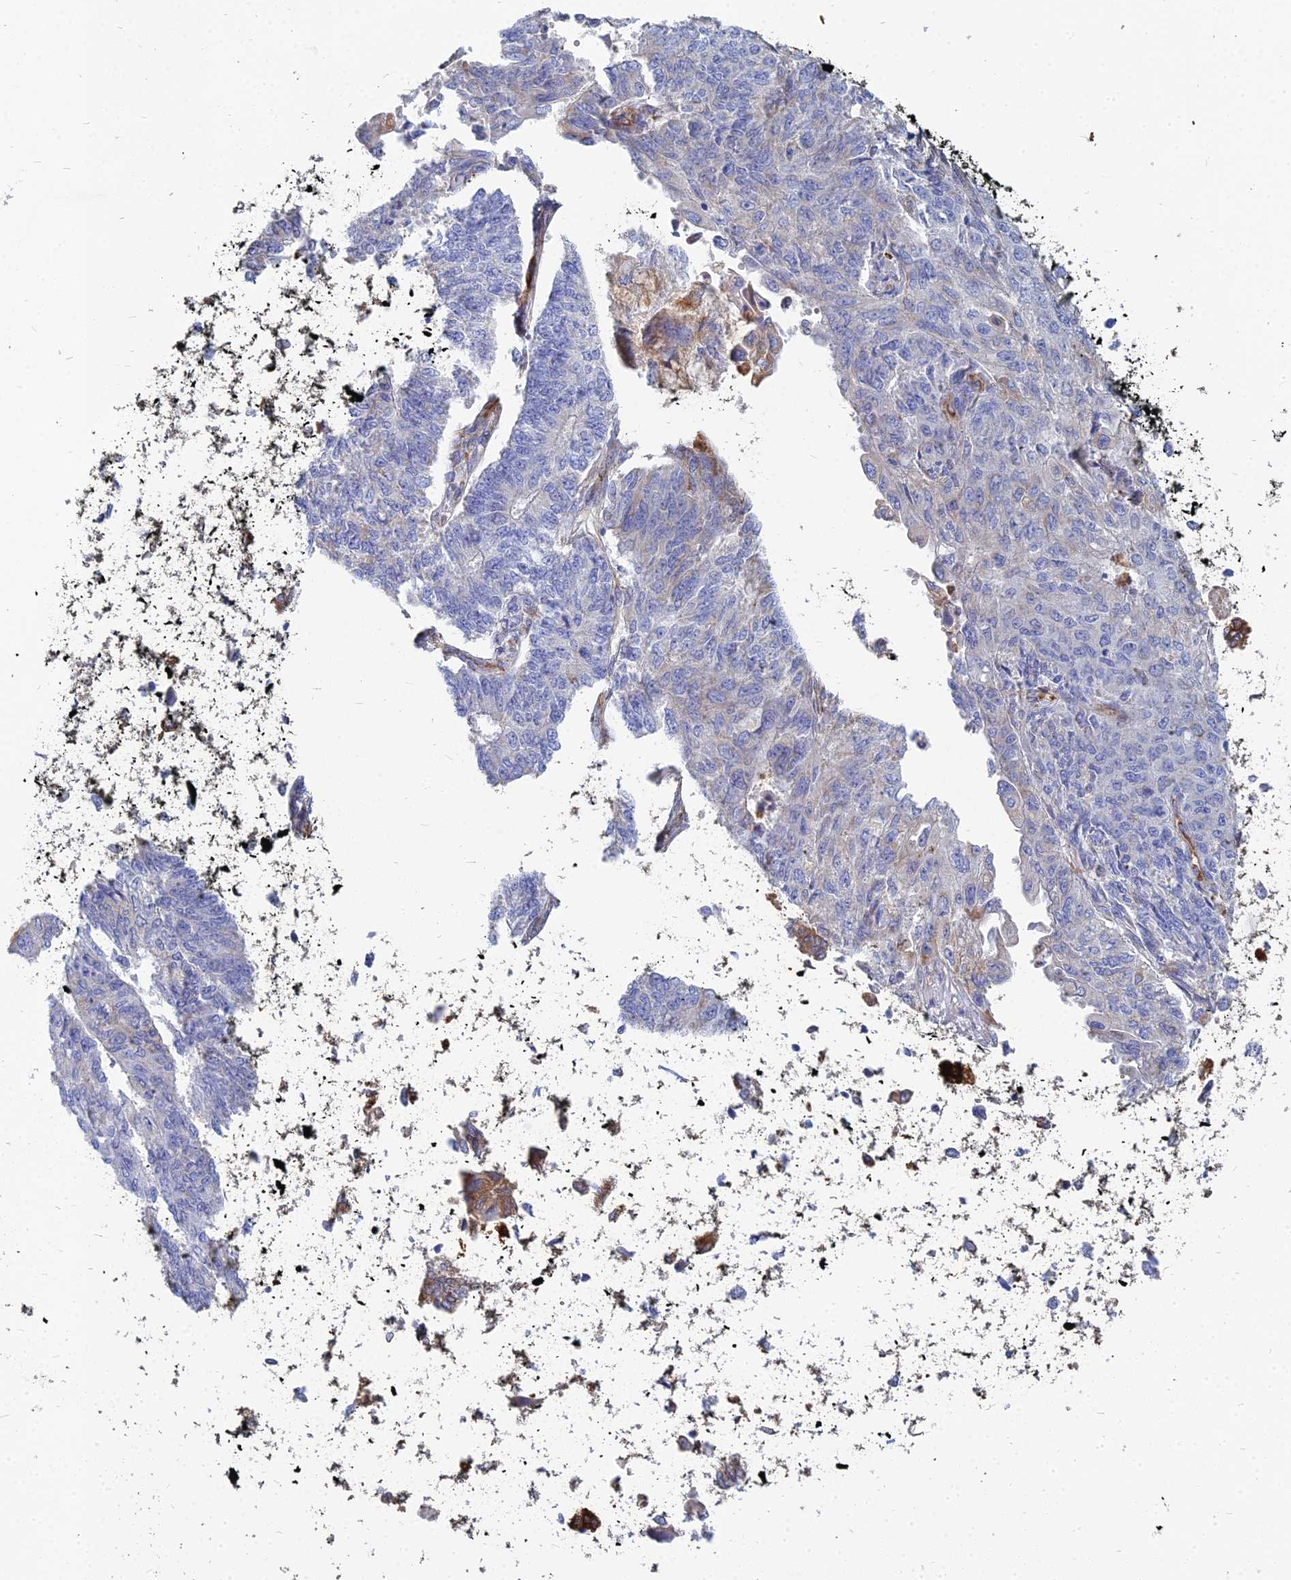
{"staining": {"intensity": "negative", "quantity": "none", "location": "none"}, "tissue": "endometrial cancer", "cell_type": "Tumor cells", "image_type": "cancer", "snomed": [{"axis": "morphology", "description": "Adenocarcinoma, NOS"}, {"axis": "topography", "description": "Endometrium"}], "caption": "Immunohistochemistry of endometrial cancer (adenocarcinoma) demonstrates no positivity in tumor cells.", "gene": "VAT1", "patient": {"sex": "female", "age": 32}}